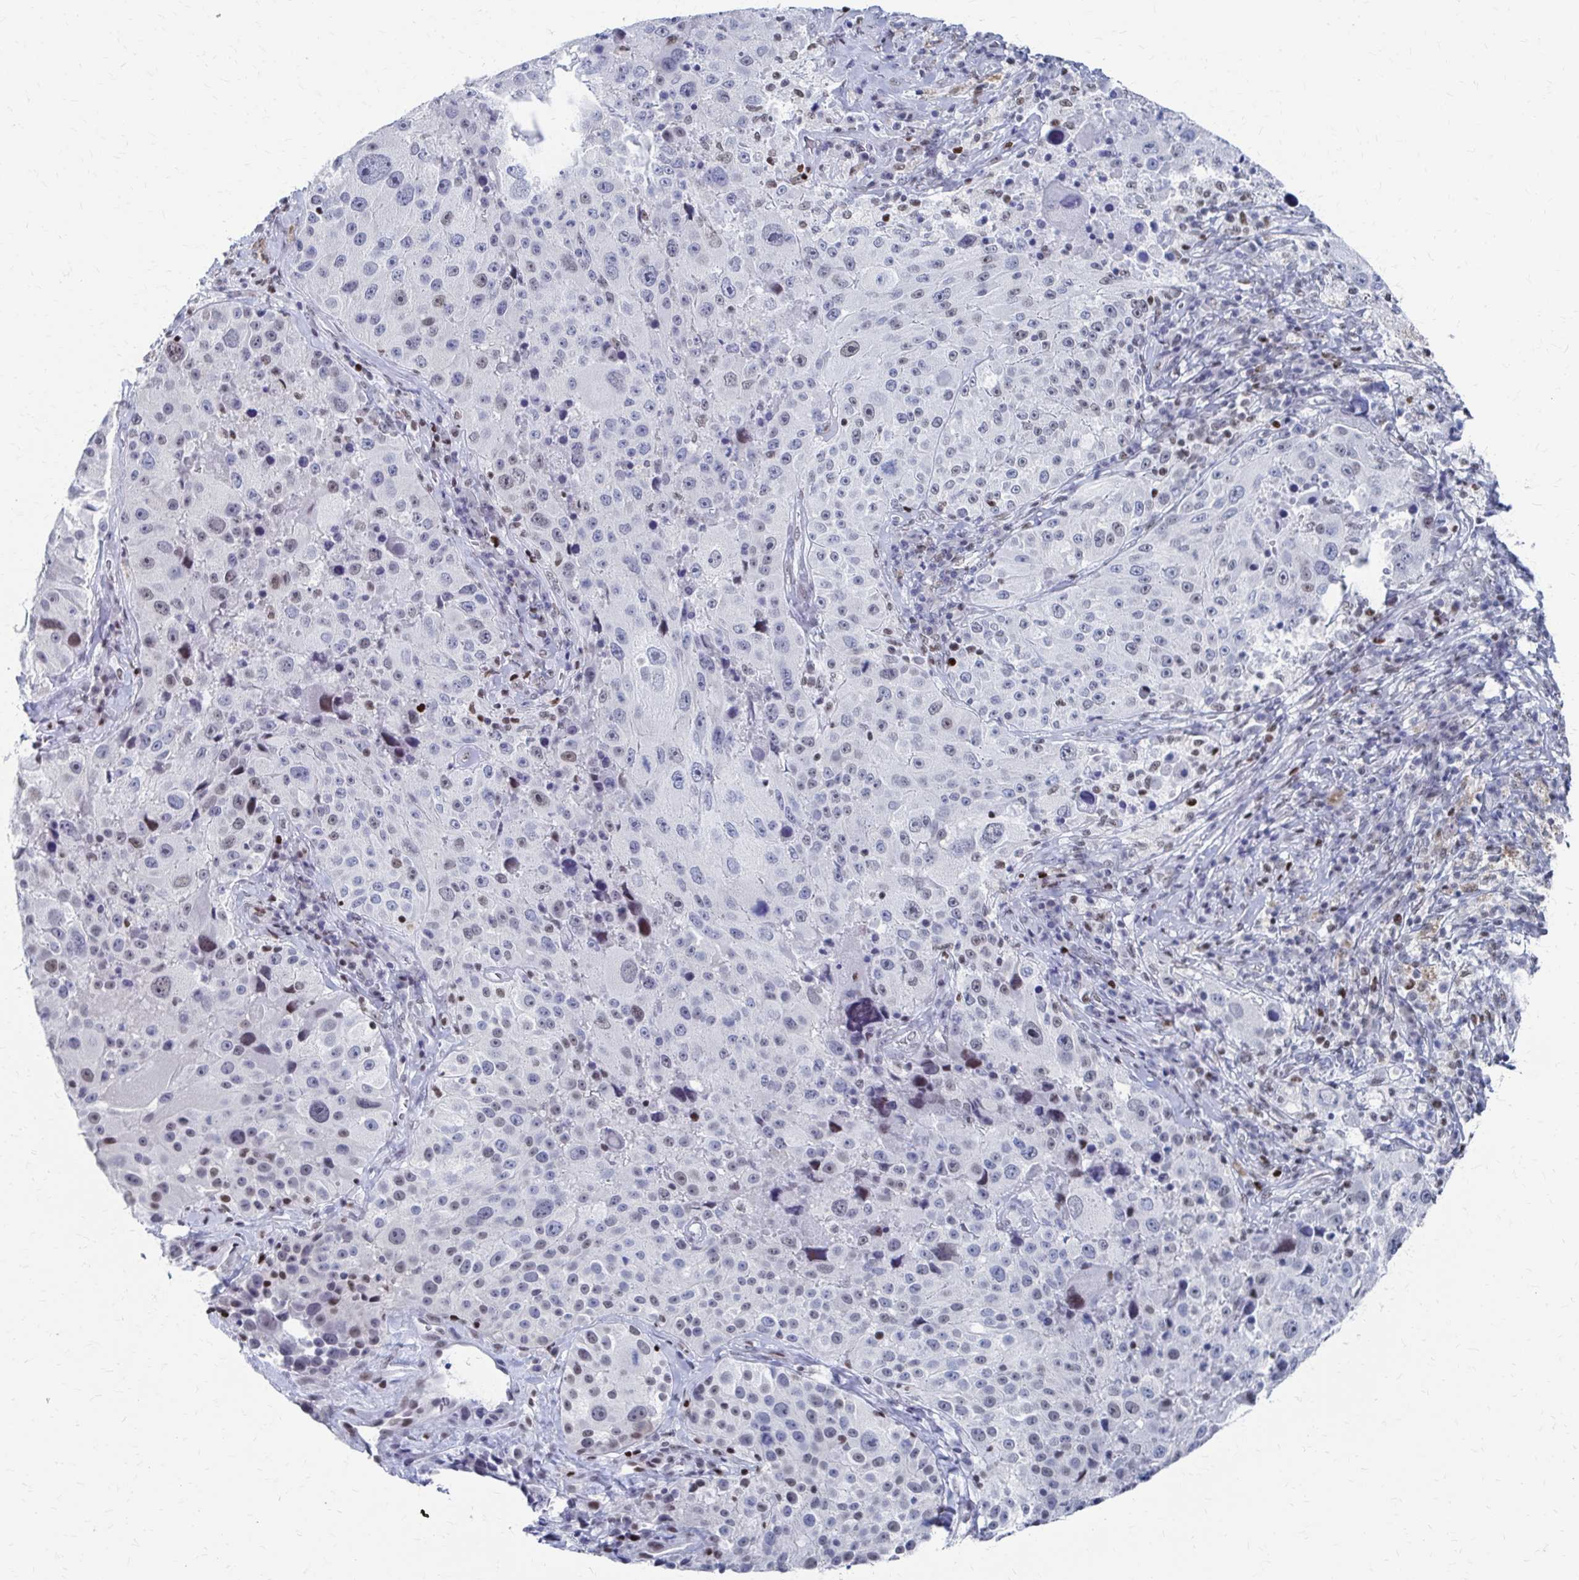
{"staining": {"intensity": "weak", "quantity": "<25%", "location": "nuclear"}, "tissue": "melanoma", "cell_type": "Tumor cells", "image_type": "cancer", "snomed": [{"axis": "morphology", "description": "Malignant melanoma, Metastatic site"}, {"axis": "topography", "description": "Lymph node"}], "caption": "DAB (3,3'-diaminobenzidine) immunohistochemical staining of human melanoma demonstrates no significant staining in tumor cells.", "gene": "CDIN1", "patient": {"sex": "male", "age": 62}}